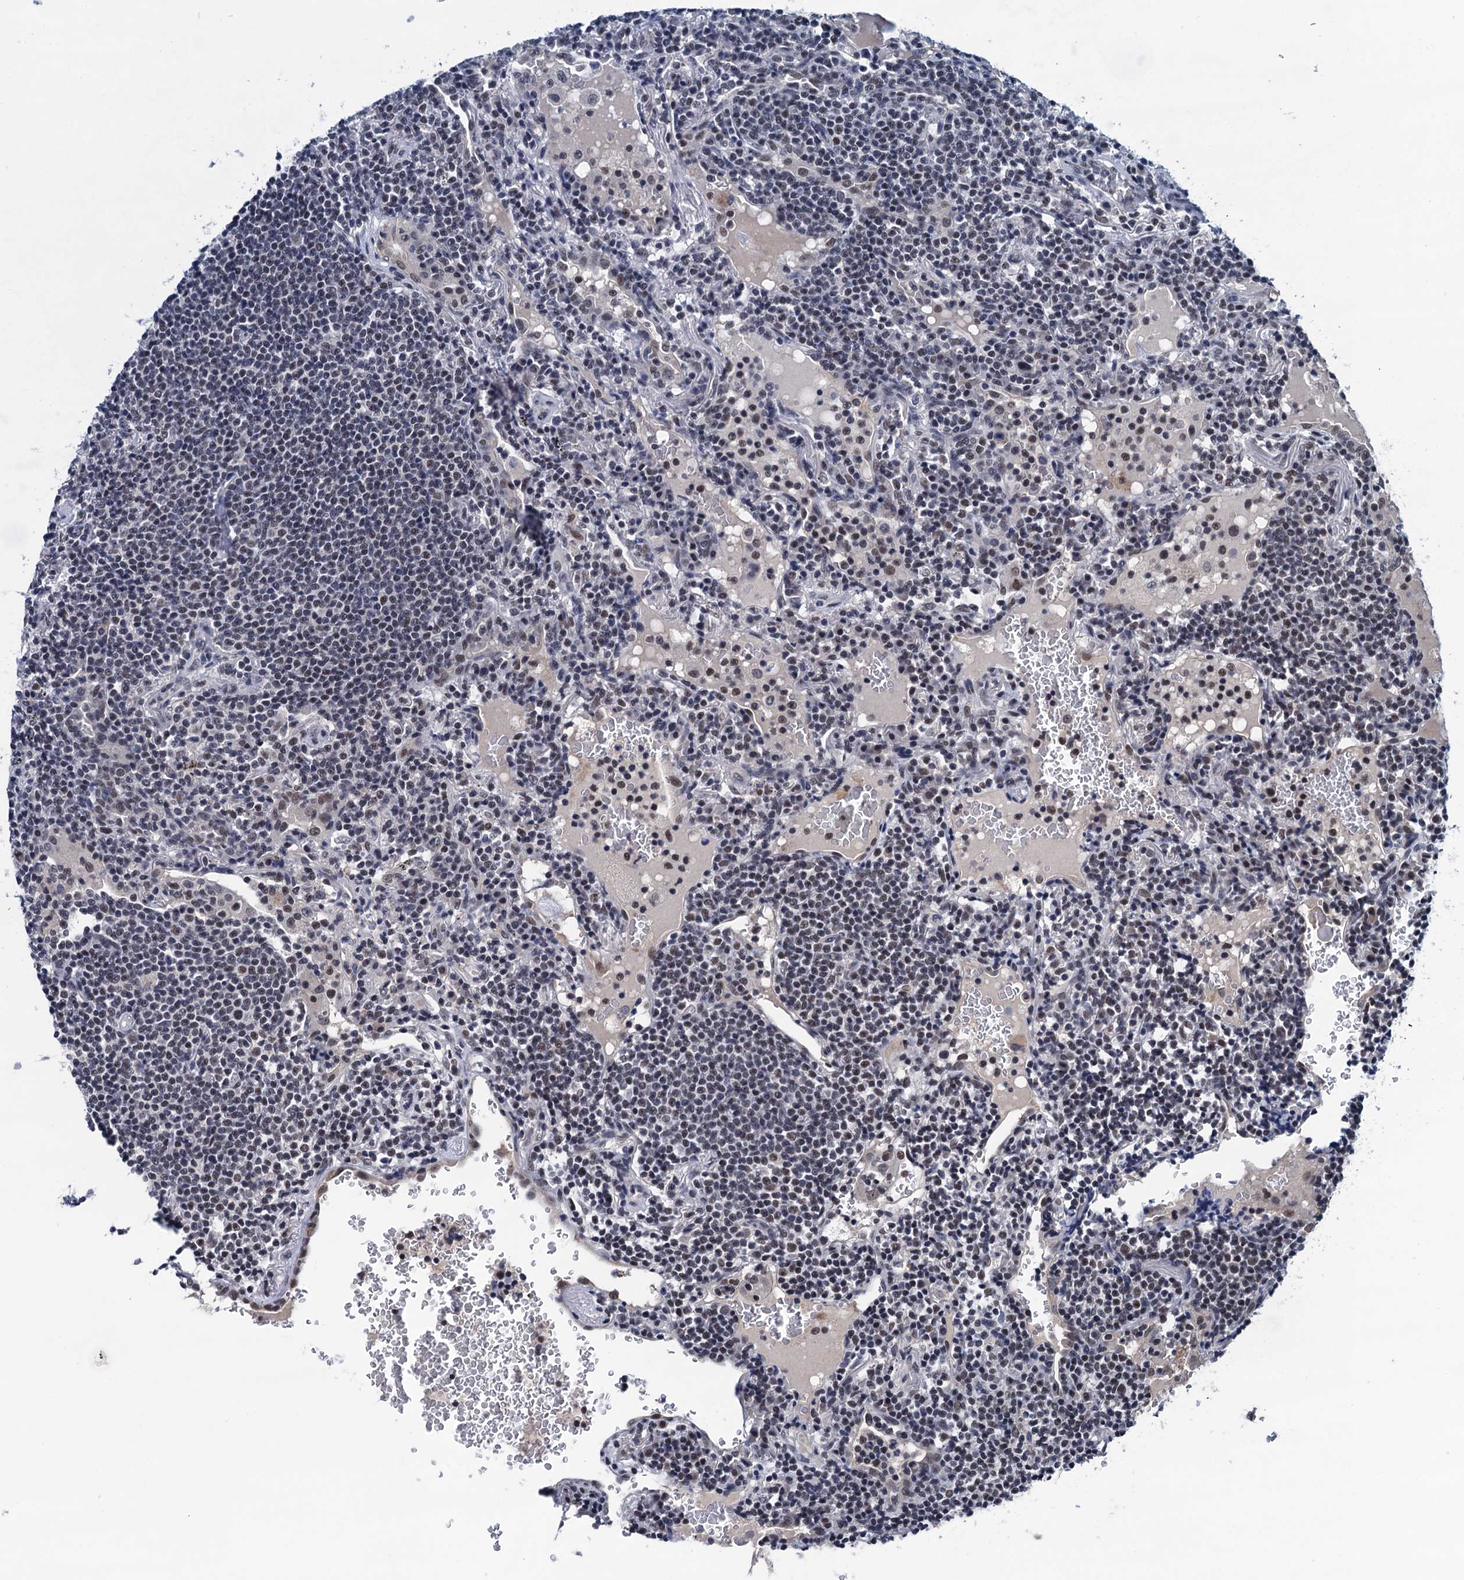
{"staining": {"intensity": "weak", "quantity": "<25%", "location": "nuclear"}, "tissue": "lymphoma", "cell_type": "Tumor cells", "image_type": "cancer", "snomed": [{"axis": "morphology", "description": "Malignant lymphoma, non-Hodgkin's type, Low grade"}, {"axis": "topography", "description": "Lung"}], "caption": "Tumor cells are negative for brown protein staining in low-grade malignant lymphoma, non-Hodgkin's type.", "gene": "FNBP4", "patient": {"sex": "female", "age": 71}}